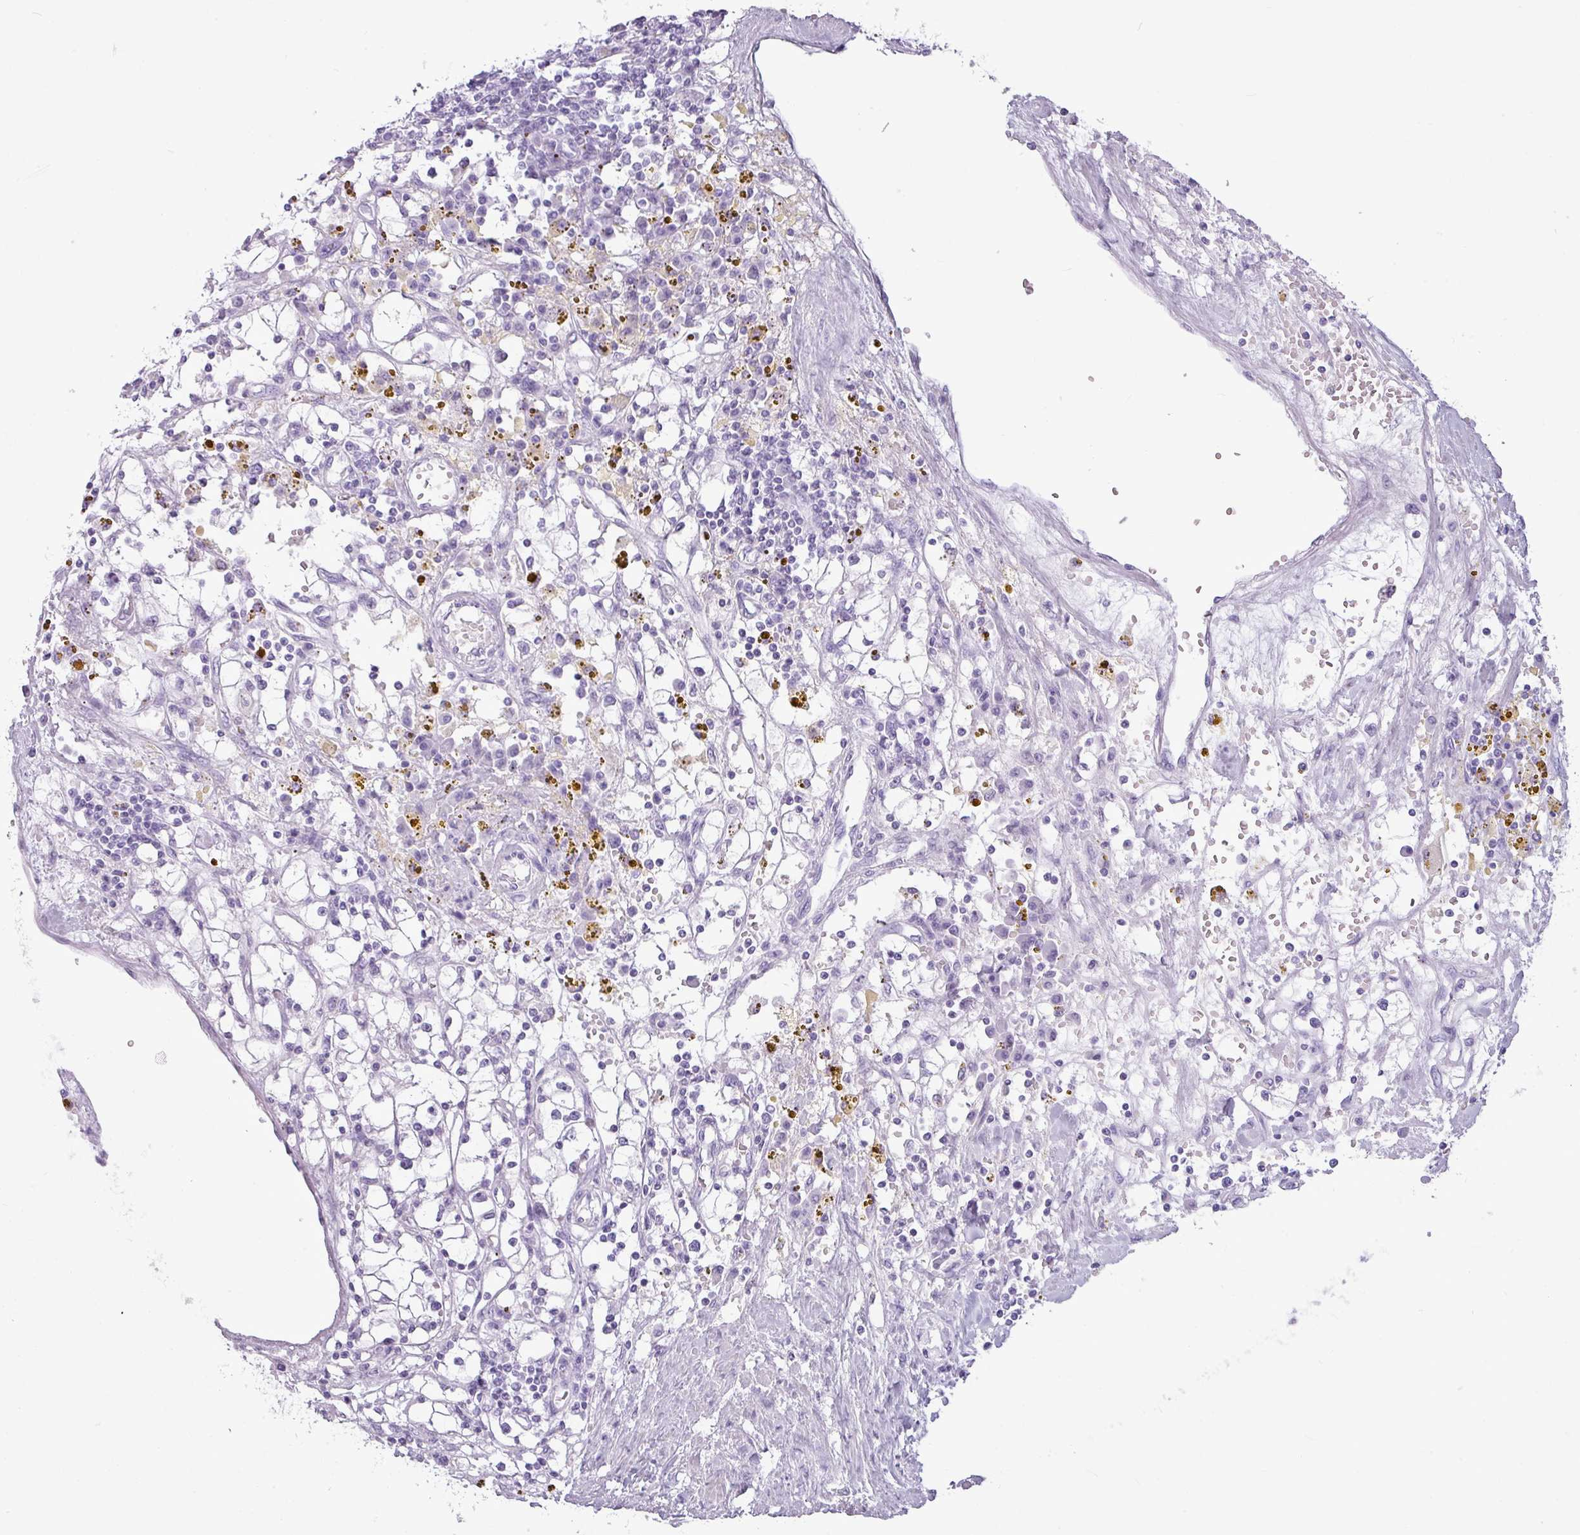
{"staining": {"intensity": "negative", "quantity": "none", "location": "none"}, "tissue": "renal cancer", "cell_type": "Tumor cells", "image_type": "cancer", "snomed": [{"axis": "morphology", "description": "Adenocarcinoma, NOS"}, {"axis": "topography", "description": "Kidney"}], "caption": "This image is of renal adenocarcinoma stained with immunohistochemistry (IHC) to label a protein in brown with the nuclei are counter-stained blue. There is no staining in tumor cells.", "gene": "AMY1B", "patient": {"sex": "male", "age": 56}}